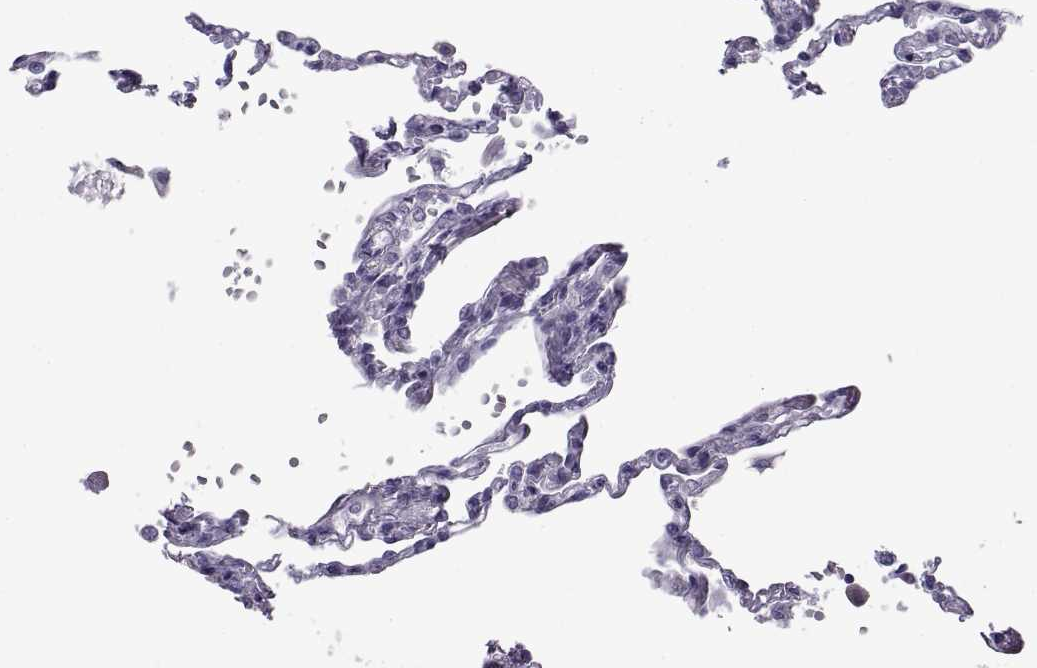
{"staining": {"intensity": "negative", "quantity": "none", "location": "none"}, "tissue": "lung", "cell_type": "Alveolar cells", "image_type": "normal", "snomed": [{"axis": "morphology", "description": "Normal tissue, NOS"}, {"axis": "topography", "description": "Lung"}], "caption": "Protein analysis of benign lung shows no significant staining in alveolar cells.", "gene": "SPDYE10", "patient": {"sex": "male", "age": 78}}